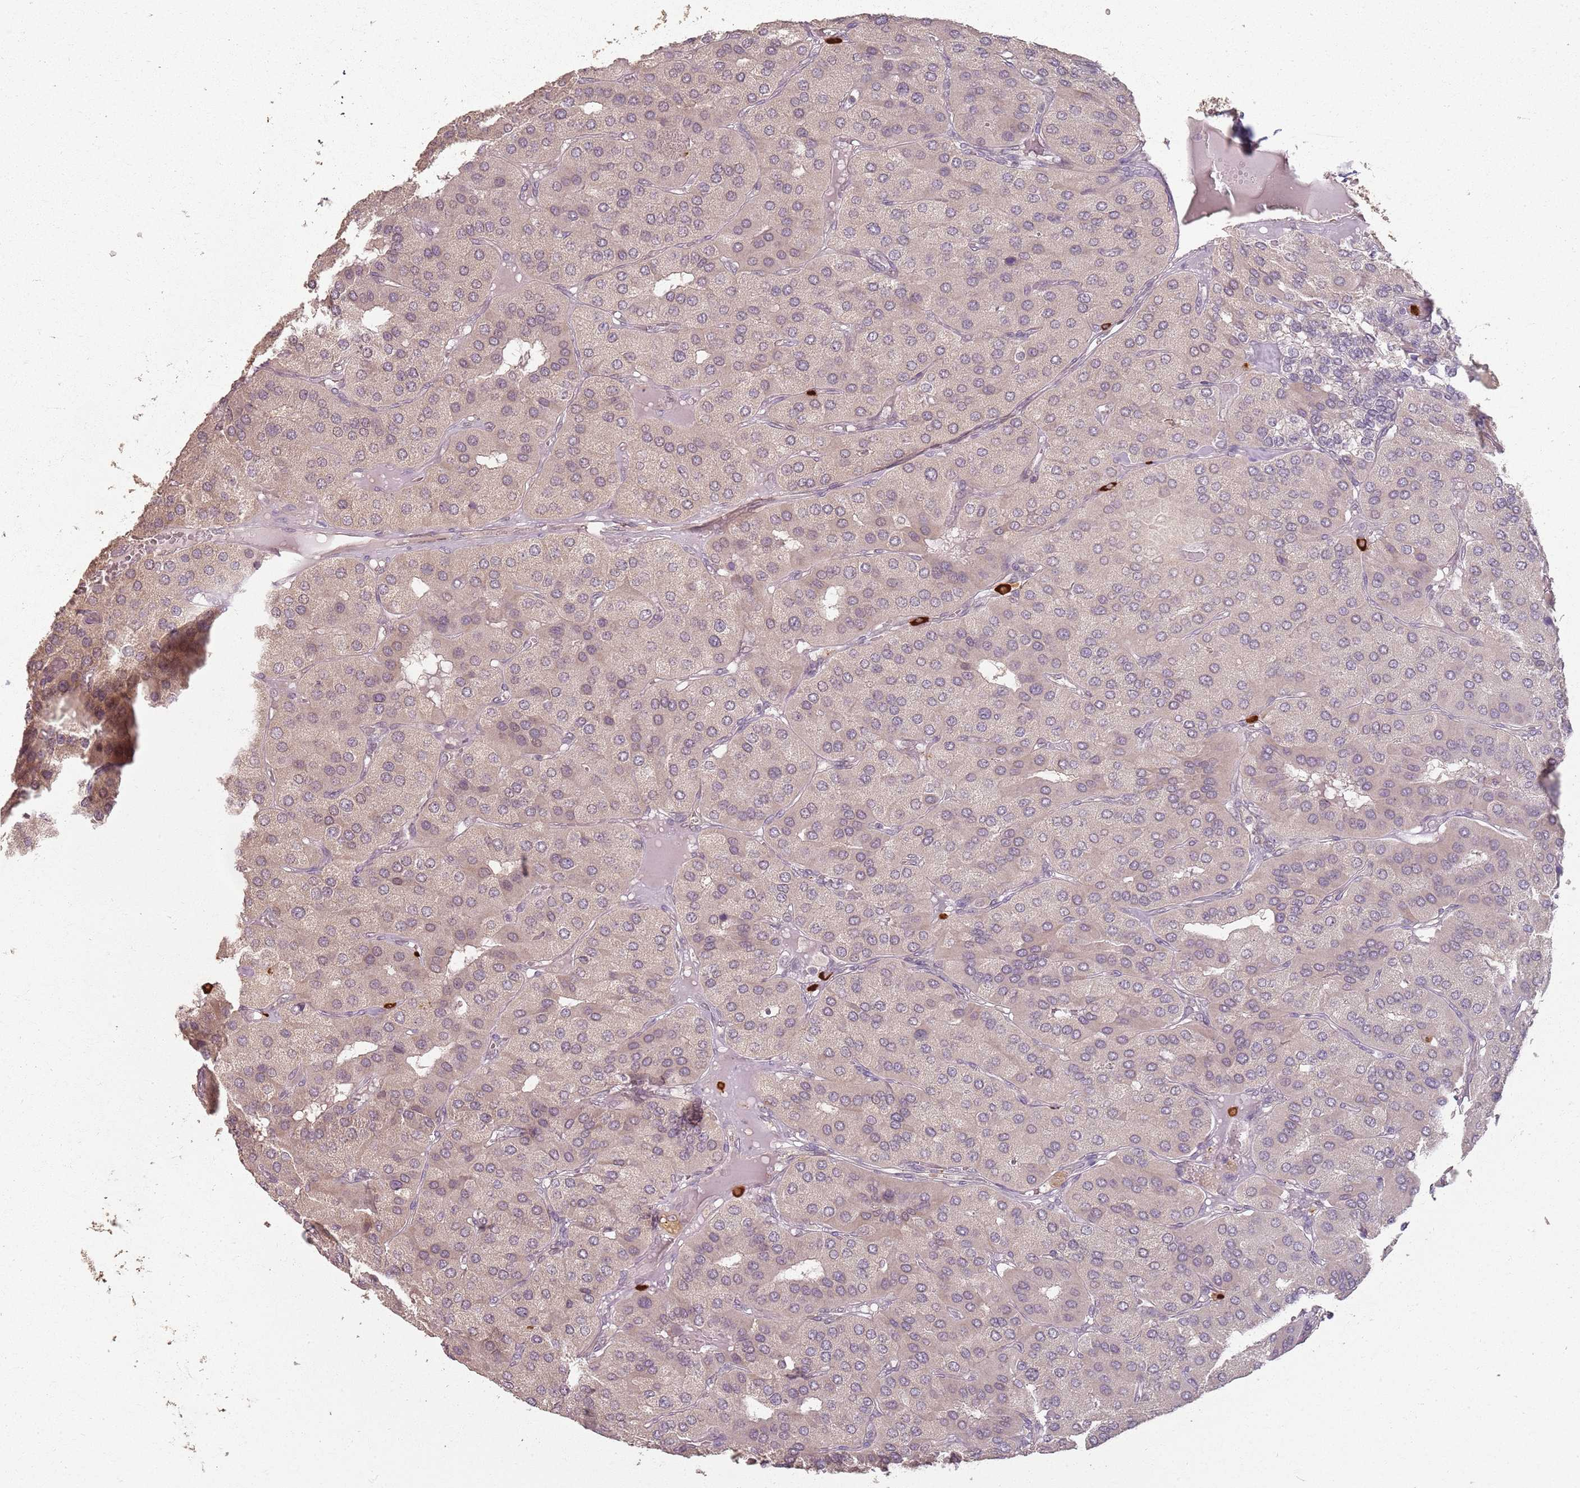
{"staining": {"intensity": "weak", "quantity": "<25%", "location": "cytoplasmic/membranous"}, "tissue": "parathyroid gland", "cell_type": "Glandular cells", "image_type": "normal", "snomed": [{"axis": "morphology", "description": "Normal tissue, NOS"}, {"axis": "morphology", "description": "Adenoma, NOS"}, {"axis": "topography", "description": "Parathyroid gland"}], "caption": "High power microscopy histopathology image of an IHC micrograph of unremarkable parathyroid gland, revealing no significant staining in glandular cells. The staining was performed using DAB (3,3'-diaminobenzidine) to visualize the protein expression in brown, while the nuclei were stained in blue with hematoxylin (Magnification: 20x).", "gene": "CCDC168", "patient": {"sex": "female", "age": 86}}